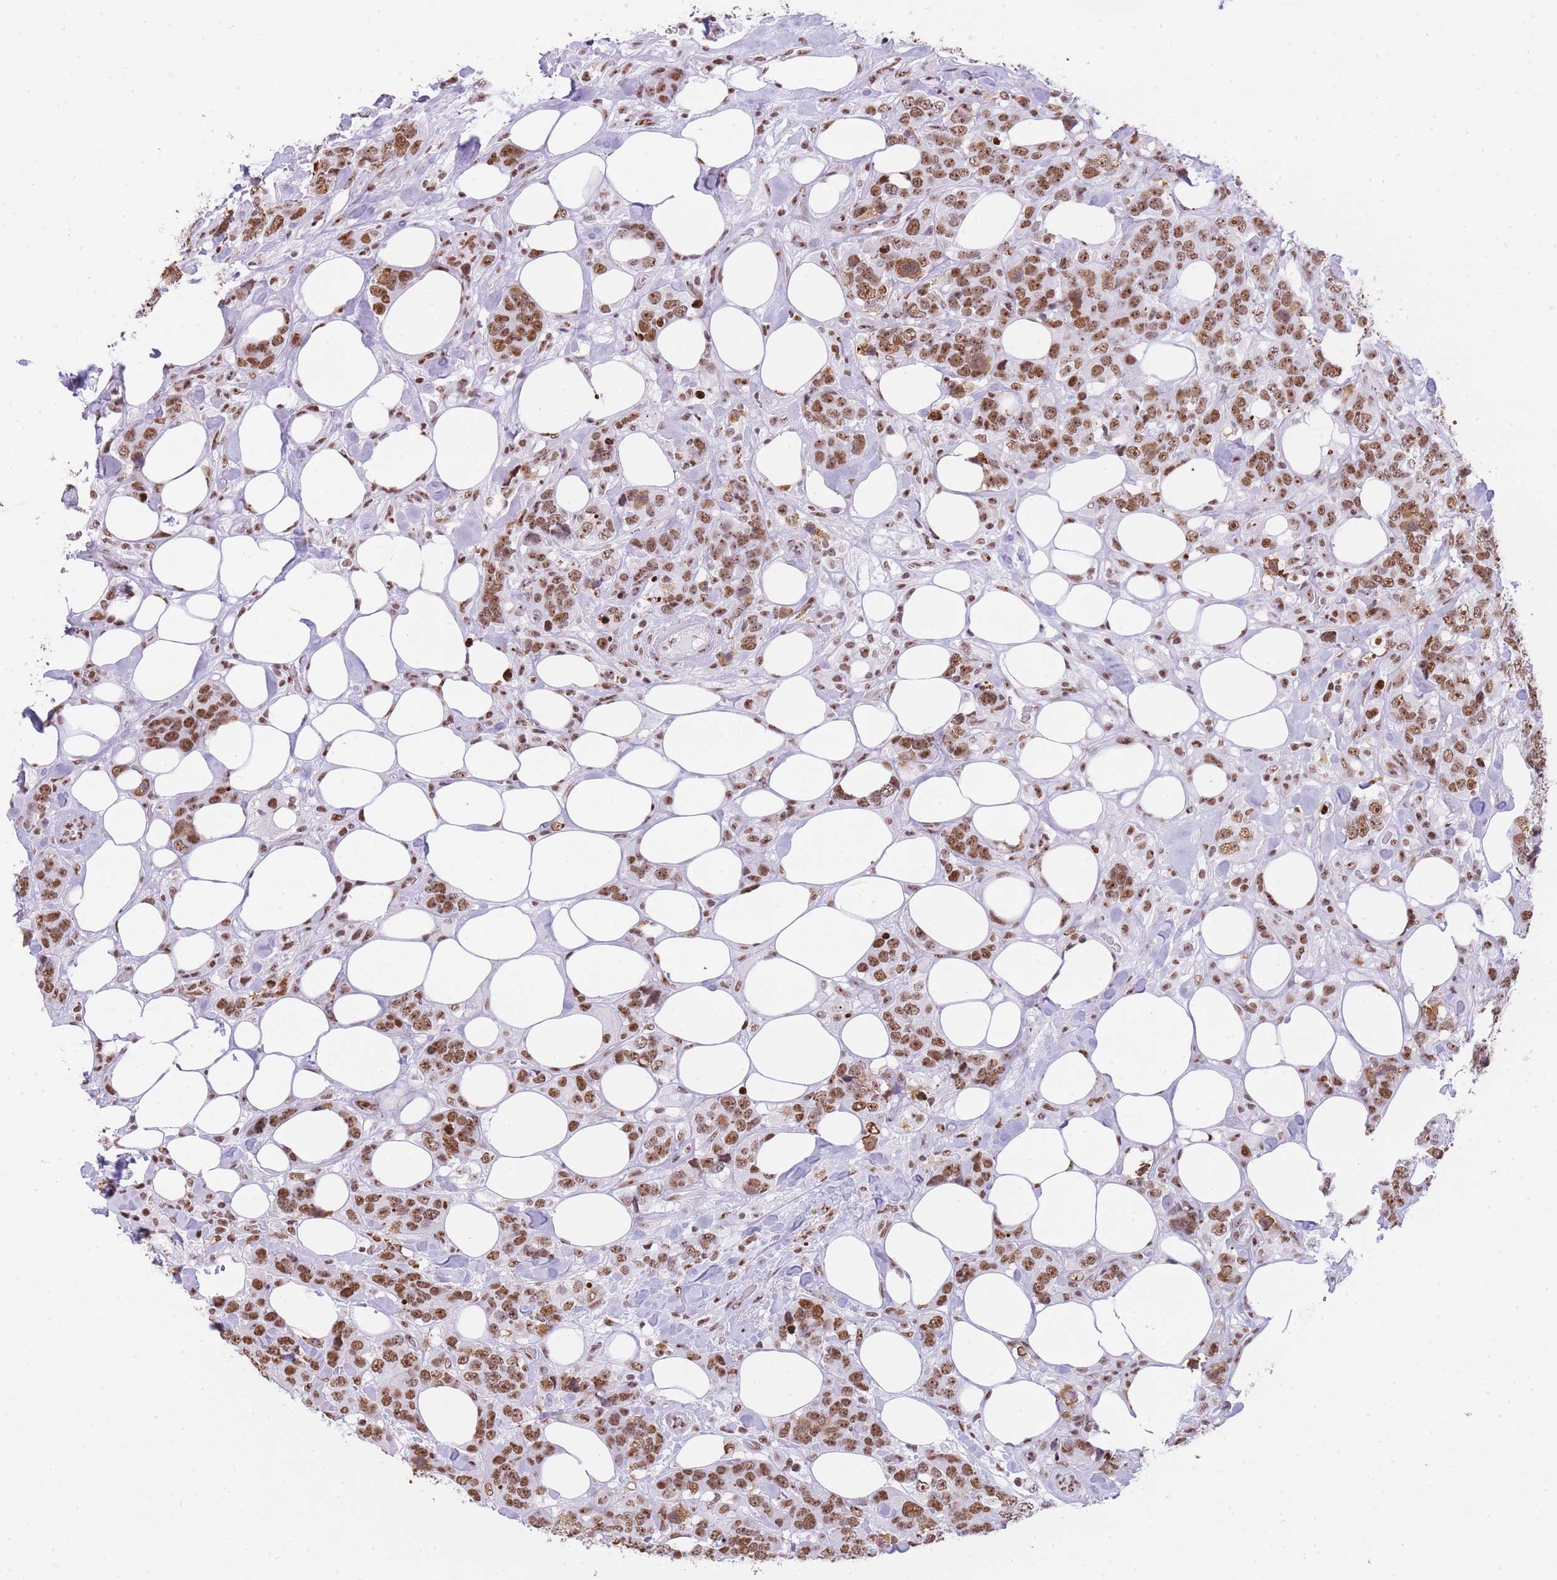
{"staining": {"intensity": "moderate", "quantity": ">75%", "location": "nuclear"}, "tissue": "breast cancer", "cell_type": "Tumor cells", "image_type": "cancer", "snomed": [{"axis": "morphology", "description": "Lobular carcinoma"}, {"axis": "topography", "description": "Breast"}], "caption": "The photomicrograph reveals immunohistochemical staining of breast cancer (lobular carcinoma). There is moderate nuclear staining is identified in approximately >75% of tumor cells.", "gene": "EVC2", "patient": {"sex": "female", "age": 59}}